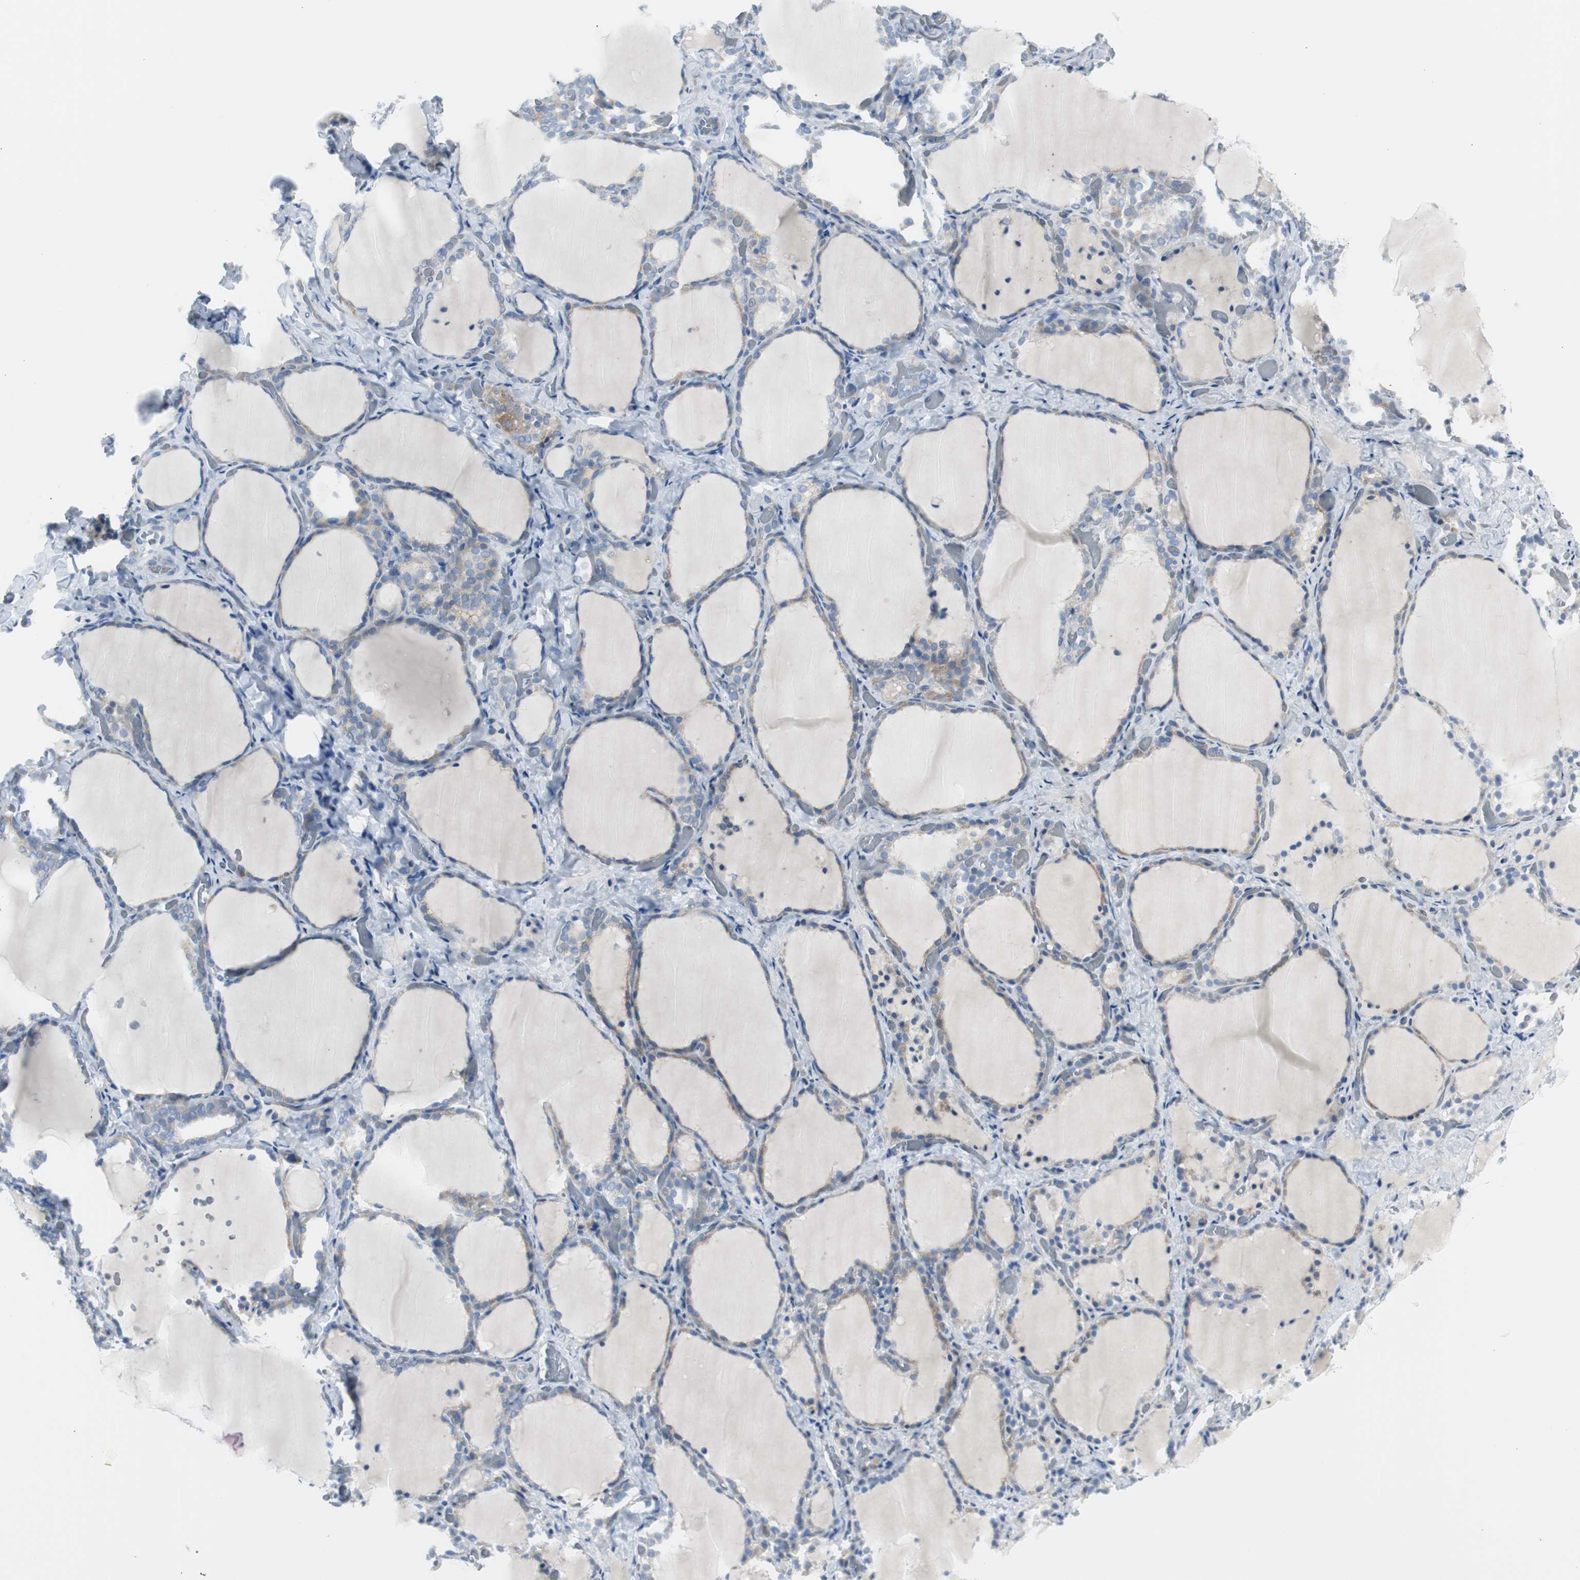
{"staining": {"intensity": "weak", "quantity": ">75%", "location": "cytoplasmic/membranous"}, "tissue": "thyroid gland", "cell_type": "Glandular cells", "image_type": "normal", "snomed": [{"axis": "morphology", "description": "Normal tissue, NOS"}, {"axis": "morphology", "description": "Papillary adenocarcinoma, NOS"}, {"axis": "topography", "description": "Thyroid gland"}], "caption": "DAB immunohistochemical staining of benign thyroid gland demonstrates weak cytoplasmic/membranous protein staining in about >75% of glandular cells.", "gene": "RPS12", "patient": {"sex": "female", "age": 30}}